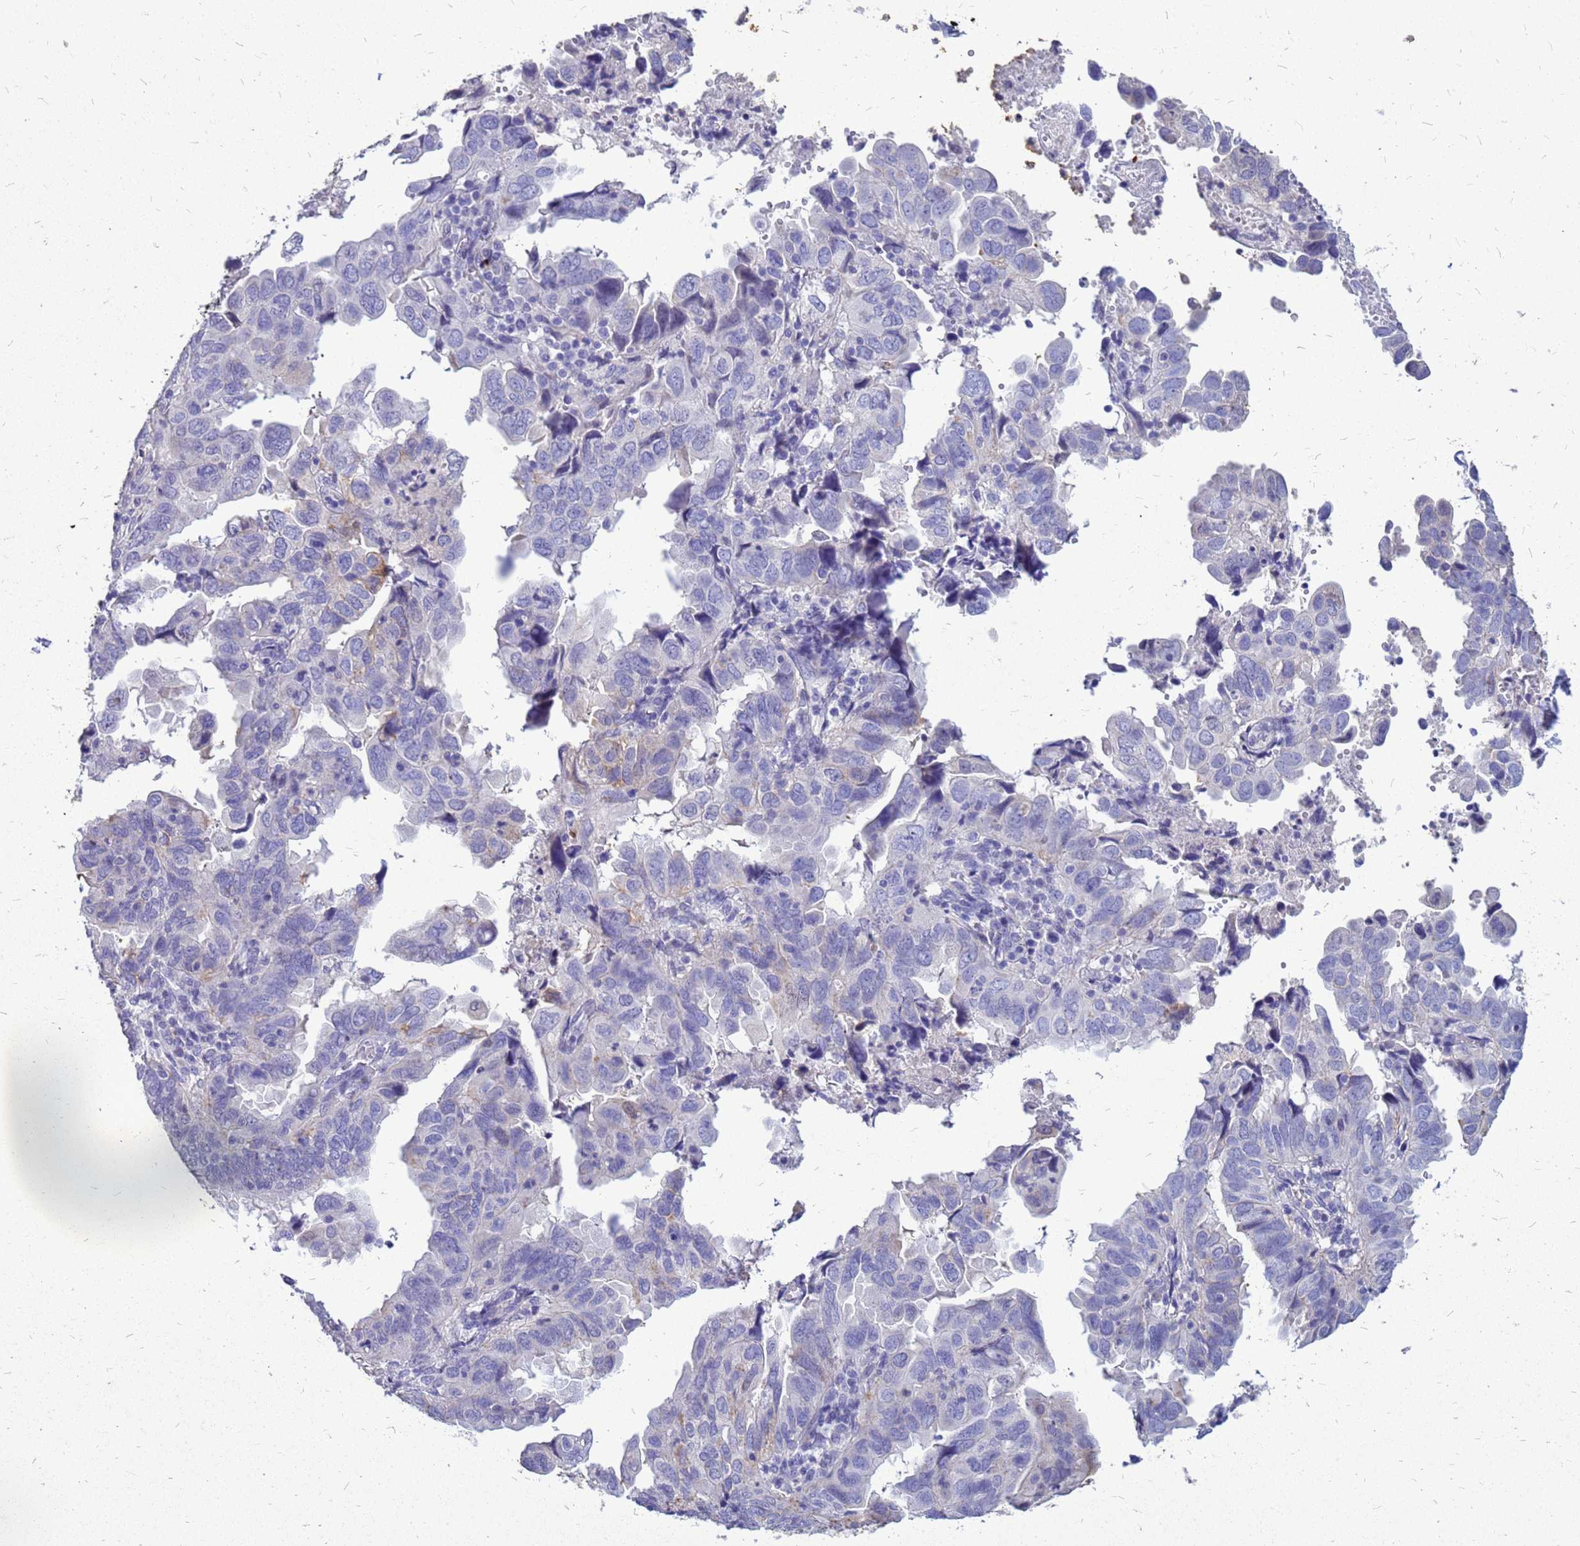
{"staining": {"intensity": "negative", "quantity": "none", "location": "none"}, "tissue": "endometrial cancer", "cell_type": "Tumor cells", "image_type": "cancer", "snomed": [{"axis": "morphology", "description": "Adenocarcinoma, NOS"}, {"axis": "topography", "description": "Uterus"}], "caption": "There is no significant staining in tumor cells of endometrial cancer (adenocarcinoma).", "gene": "AKR1C1", "patient": {"sex": "female", "age": 77}}